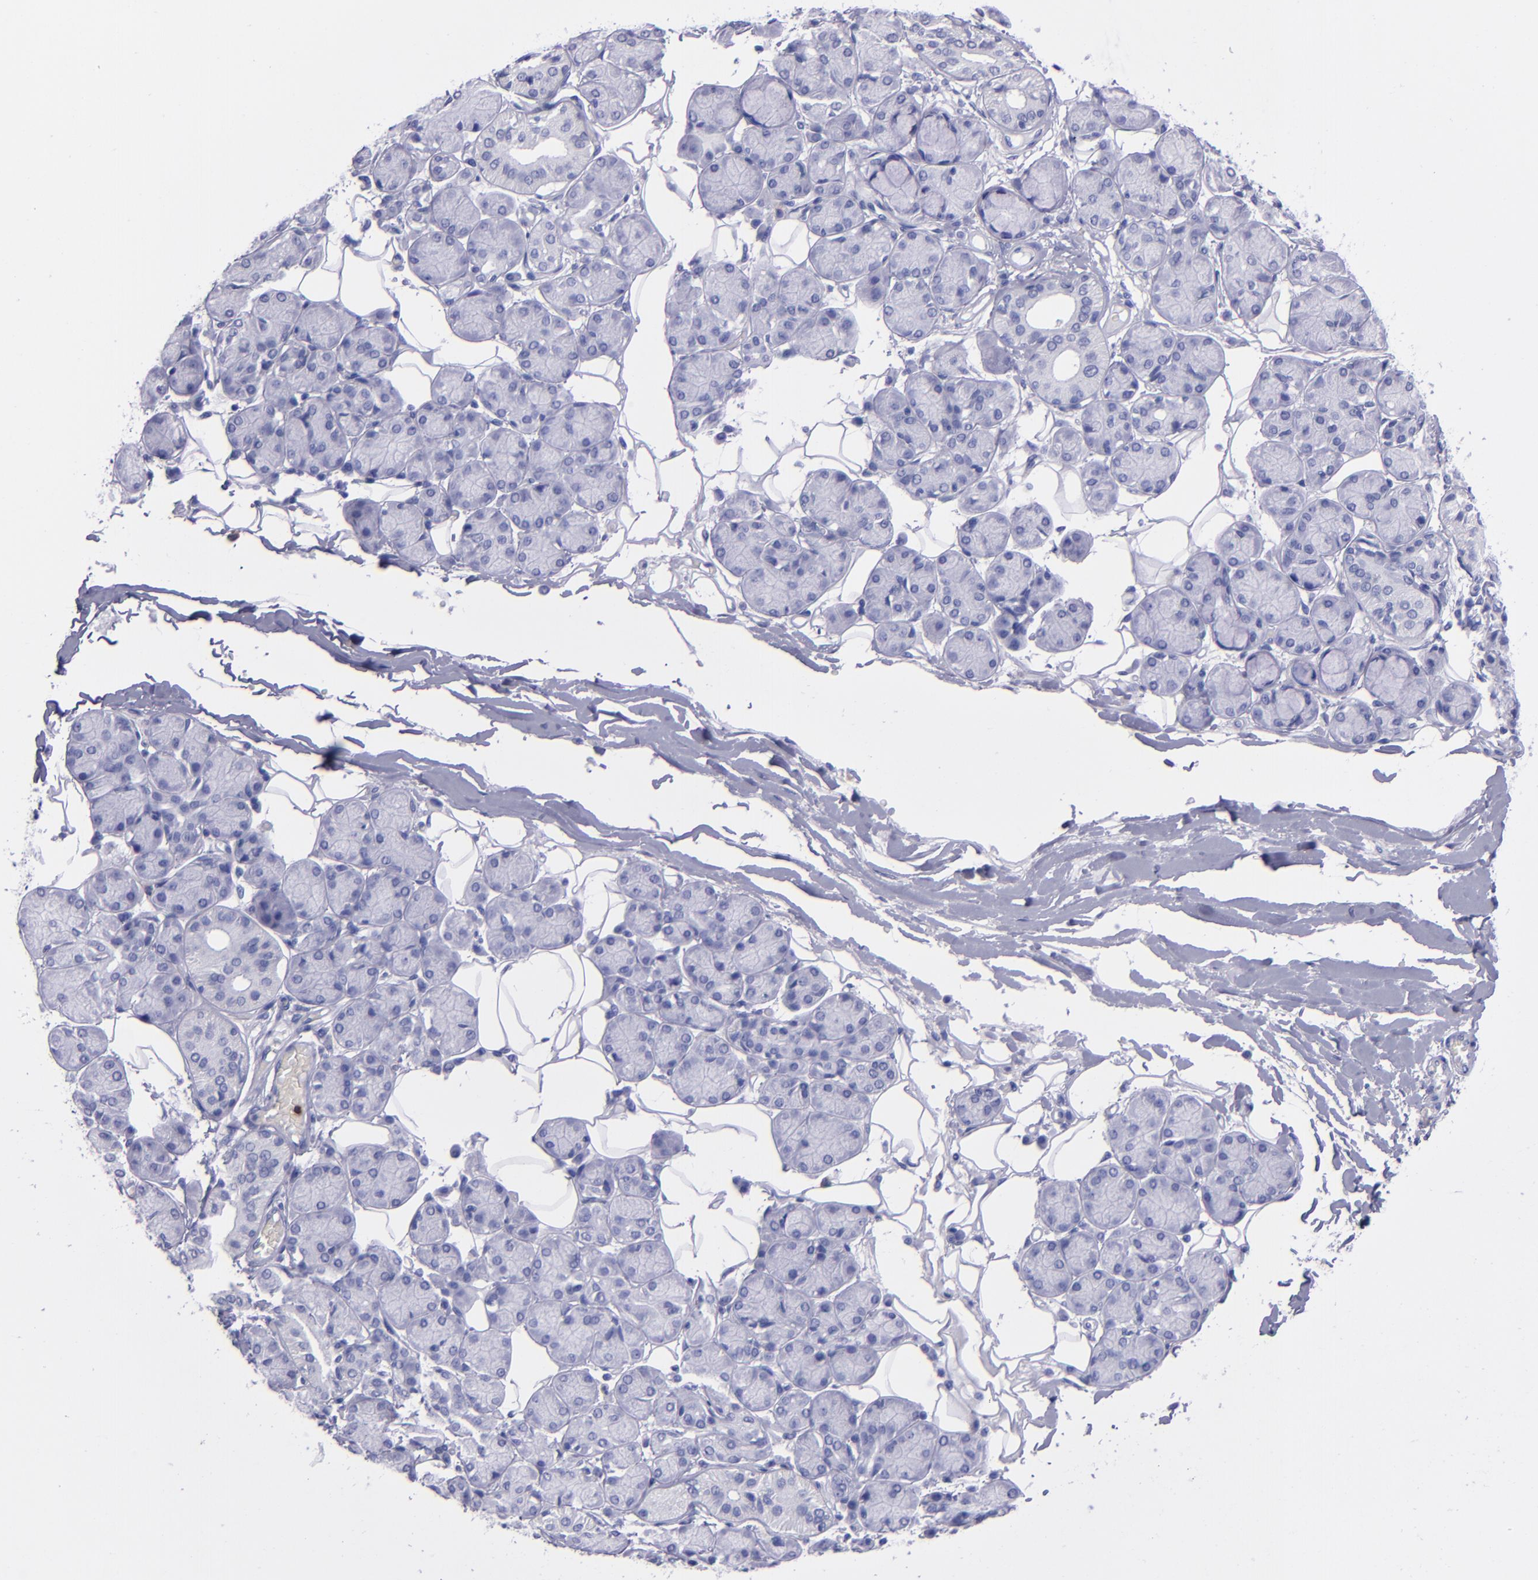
{"staining": {"intensity": "negative", "quantity": "none", "location": "none"}, "tissue": "salivary gland", "cell_type": "Glandular cells", "image_type": "normal", "snomed": [{"axis": "morphology", "description": "Normal tissue, NOS"}, {"axis": "topography", "description": "Salivary gland"}], "caption": "Glandular cells show no significant protein staining in benign salivary gland. (DAB (3,3'-diaminobenzidine) immunohistochemistry (IHC) visualized using brightfield microscopy, high magnification).", "gene": "CR1", "patient": {"sex": "male", "age": 54}}